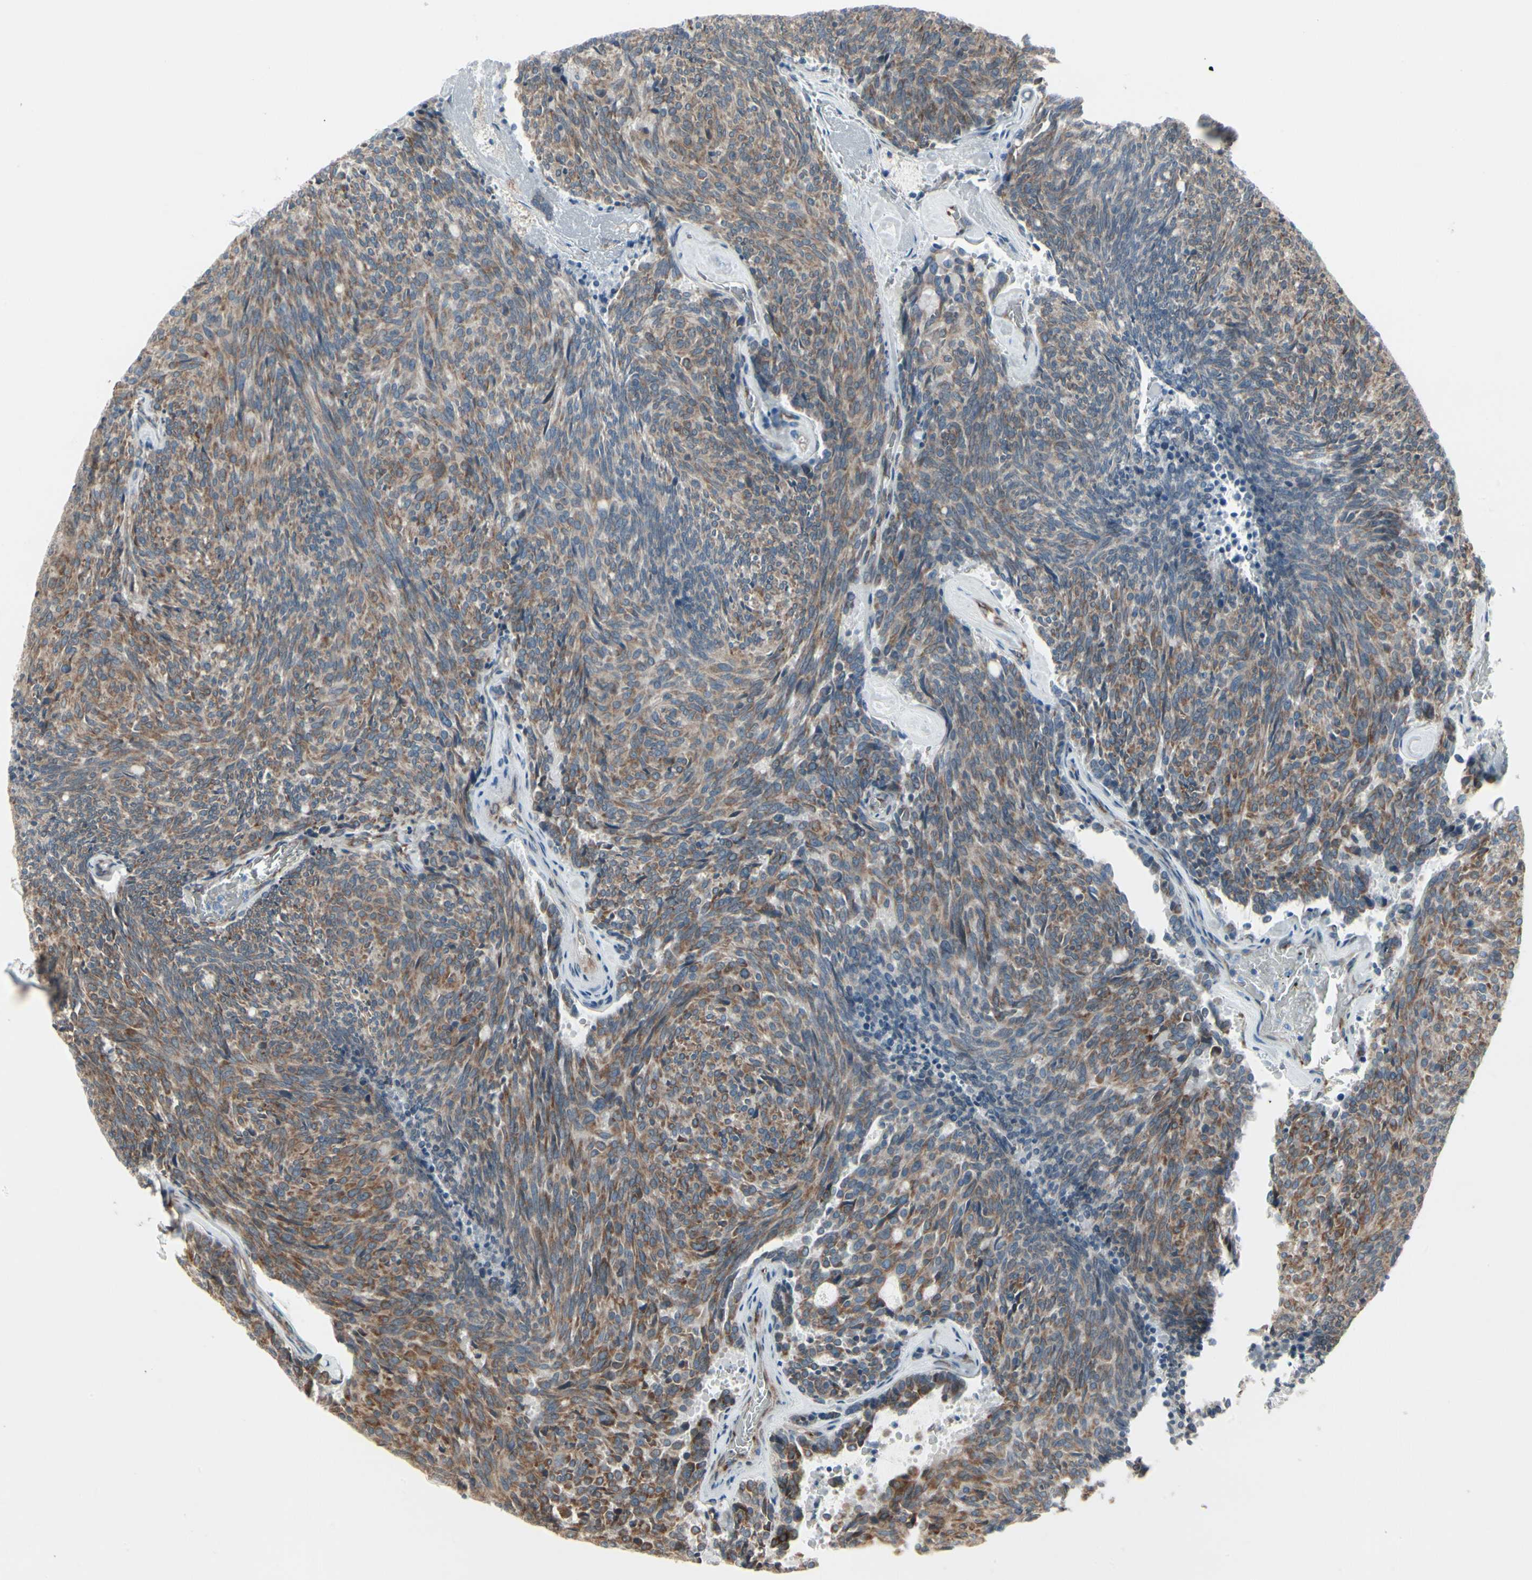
{"staining": {"intensity": "moderate", "quantity": ">75%", "location": "cytoplasmic/membranous"}, "tissue": "carcinoid", "cell_type": "Tumor cells", "image_type": "cancer", "snomed": [{"axis": "morphology", "description": "Carcinoid, malignant, NOS"}, {"axis": "topography", "description": "Pancreas"}], "caption": "A histopathology image of carcinoid stained for a protein reveals moderate cytoplasmic/membranous brown staining in tumor cells. (brown staining indicates protein expression, while blue staining denotes nuclei).", "gene": "FNDC3A", "patient": {"sex": "female", "age": 54}}